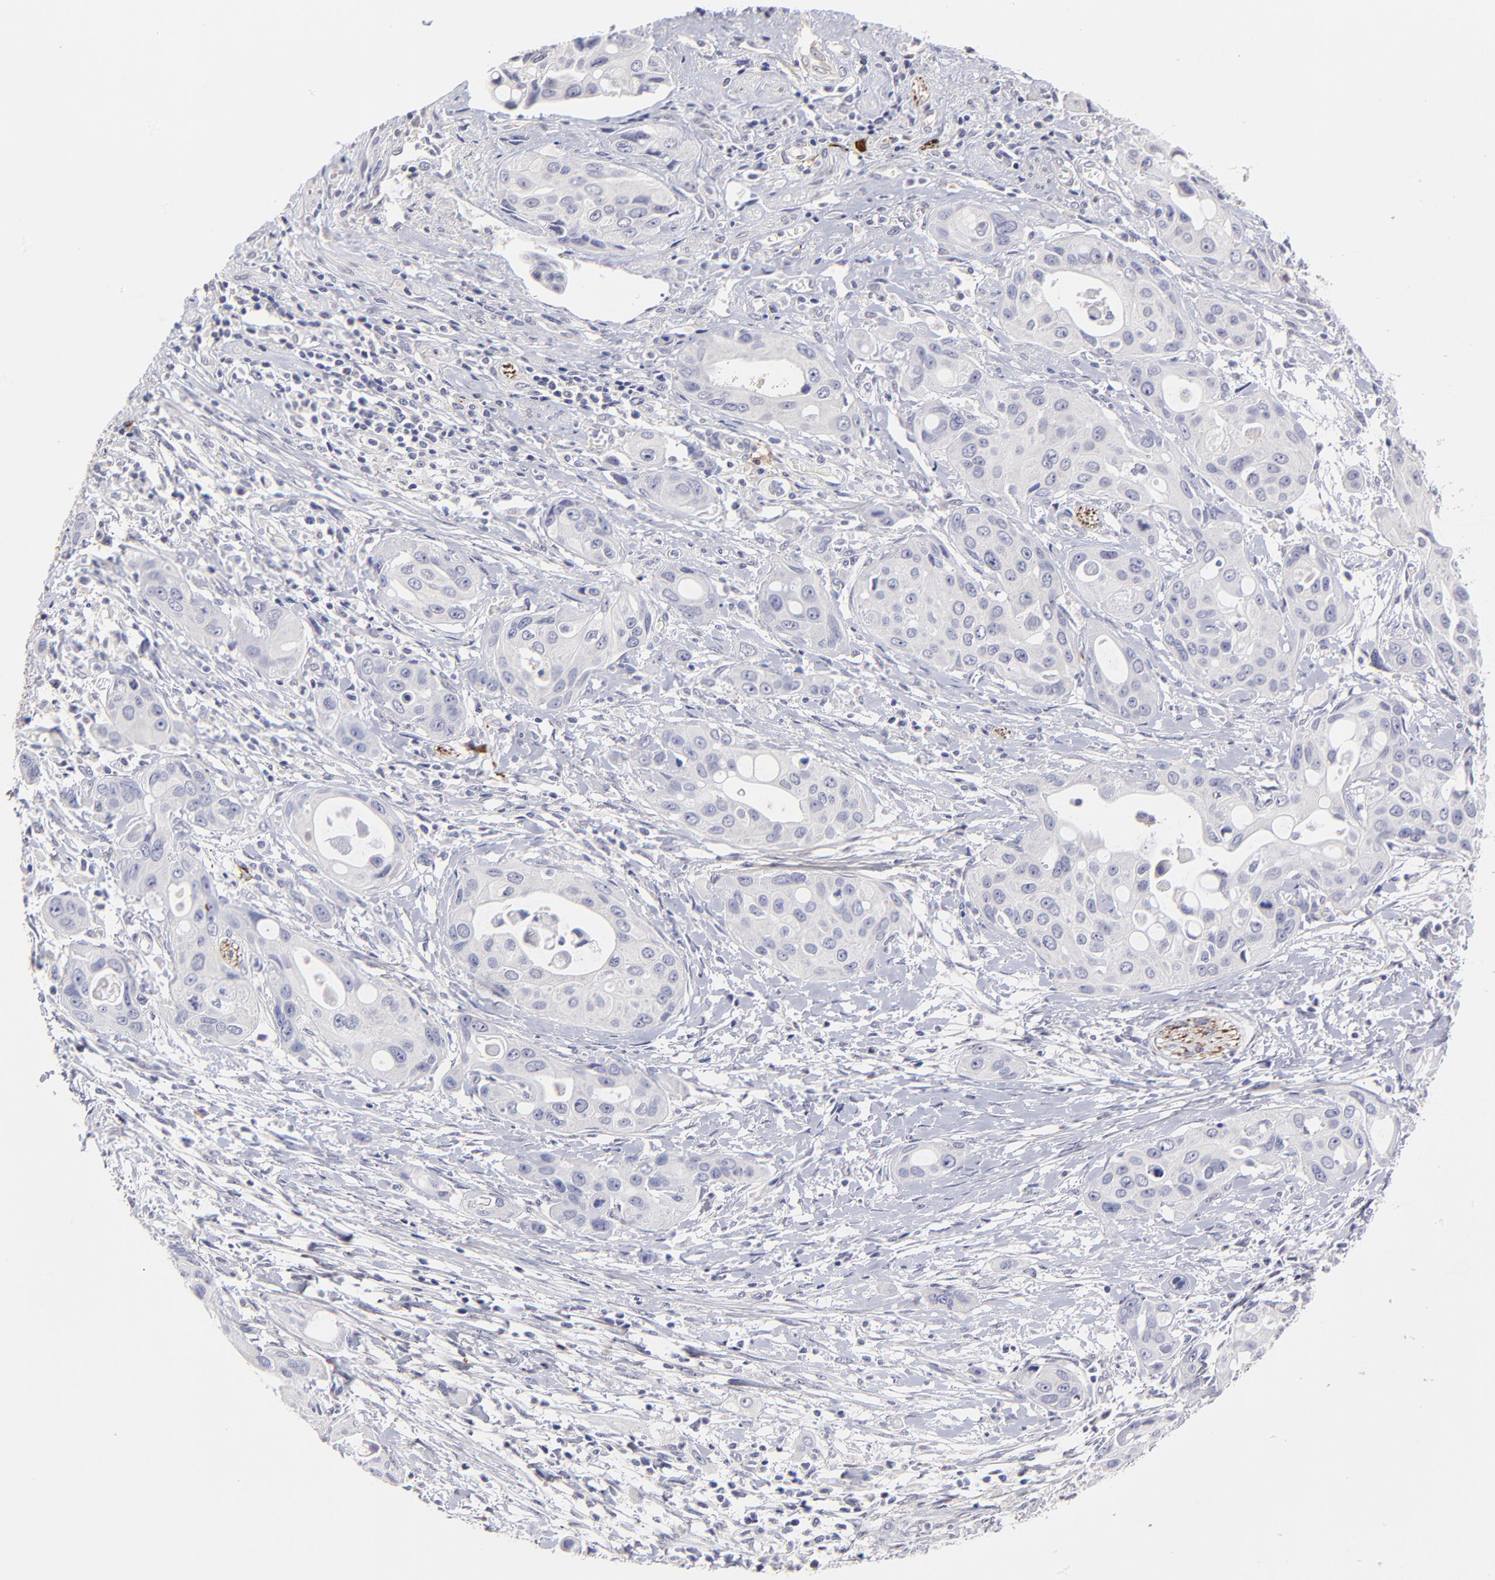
{"staining": {"intensity": "negative", "quantity": "none", "location": "none"}, "tissue": "pancreatic cancer", "cell_type": "Tumor cells", "image_type": "cancer", "snomed": [{"axis": "morphology", "description": "Adenocarcinoma, NOS"}, {"axis": "topography", "description": "Pancreas"}], "caption": "High power microscopy histopathology image of an immunohistochemistry image of pancreatic adenocarcinoma, revealing no significant expression in tumor cells.", "gene": "BTG2", "patient": {"sex": "female", "age": 60}}